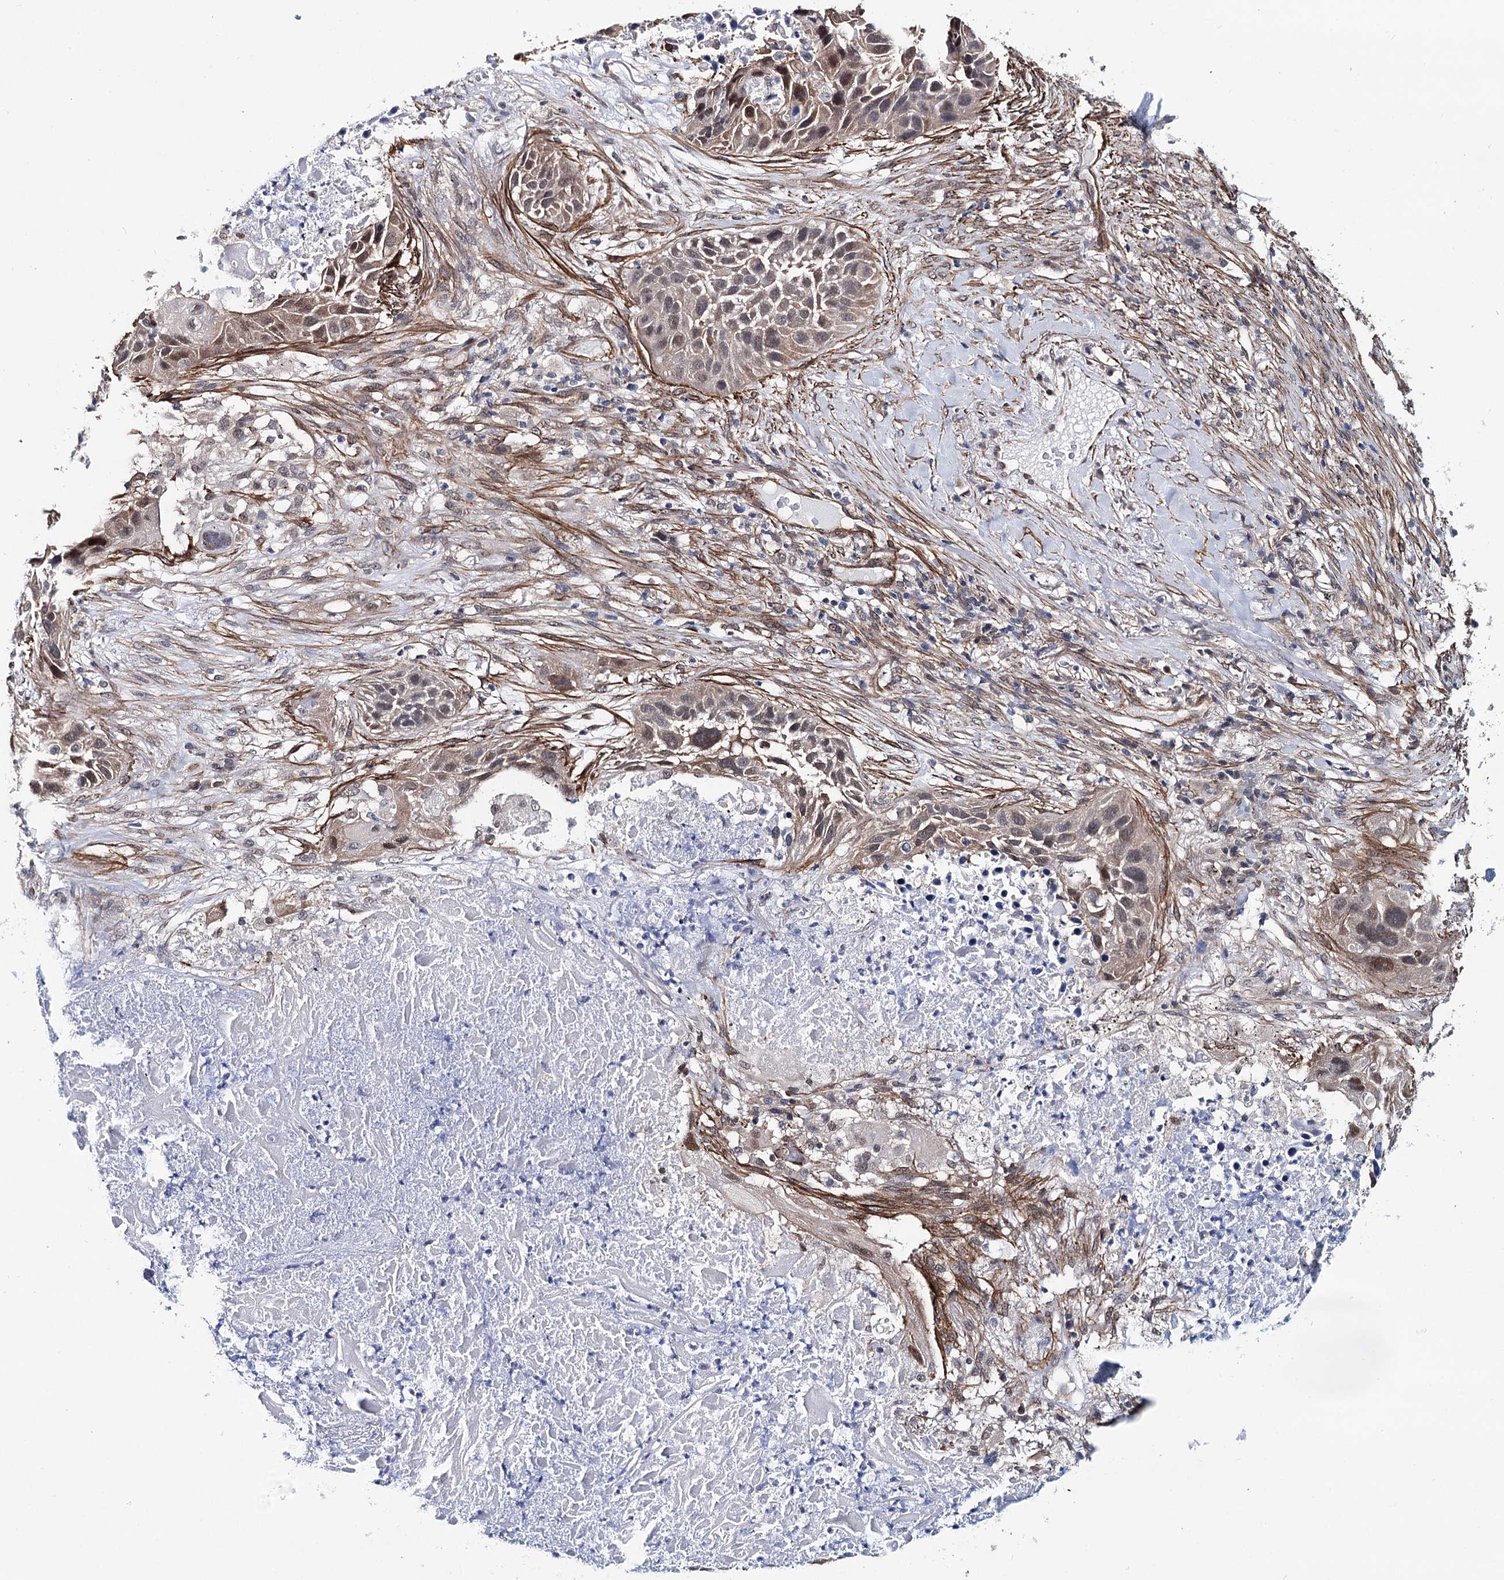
{"staining": {"intensity": "weak", "quantity": ">75%", "location": "nuclear"}, "tissue": "lung cancer", "cell_type": "Tumor cells", "image_type": "cancer", "snomed": [{"axis": "morphology", "description": "Squamous cell carcinoma, NOS"}, {"axis": "topography", "description": "Lung"}], "caption": "Immunohistochemical staining of human lung cancer (squamous cell carcinoma) shows low levels of weak nuclear protein positivity in approximately >75% of tumor cells.", "gene": "PPP2R5B", "patient": {"sex": "male", "age": 57}}